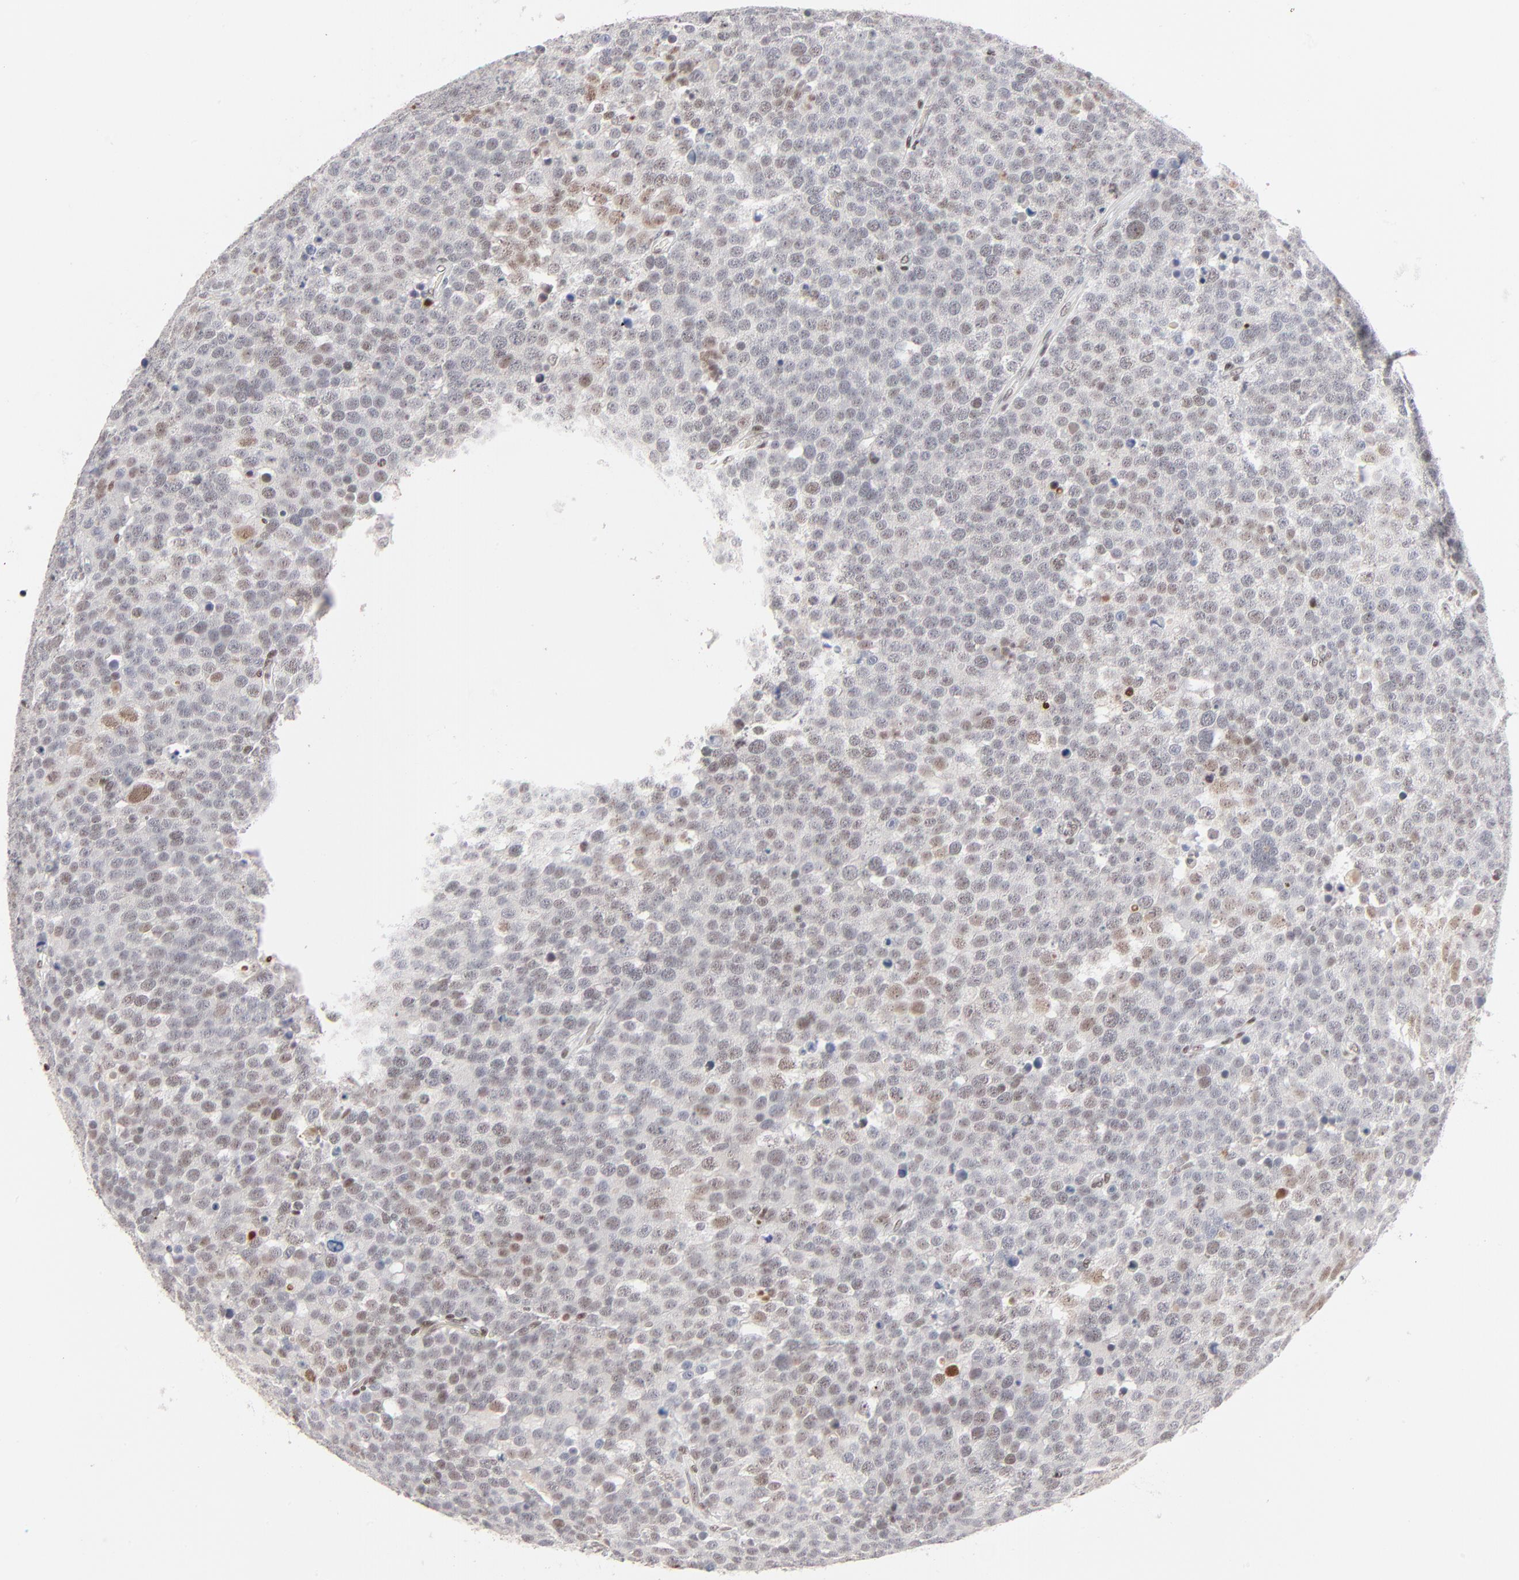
{"staining": {"intensity": "weak", "quantity": "<25%", "location": "nuclear"}, "tissue": "testis cancer", "cell_type": "Tumor cells", "image_type": "cancer", "snomed": [{"axis": "morphology", "description": "Seminoma, NOS"}, {"axis": "topography", "description": "Testis"}], "caption": "Testis cancer (seminoma) stained for a protein using IHC reveals no staining tumor cells.", "gene": "ZNF143", "patient": {"sex": "male", "age": 71}}